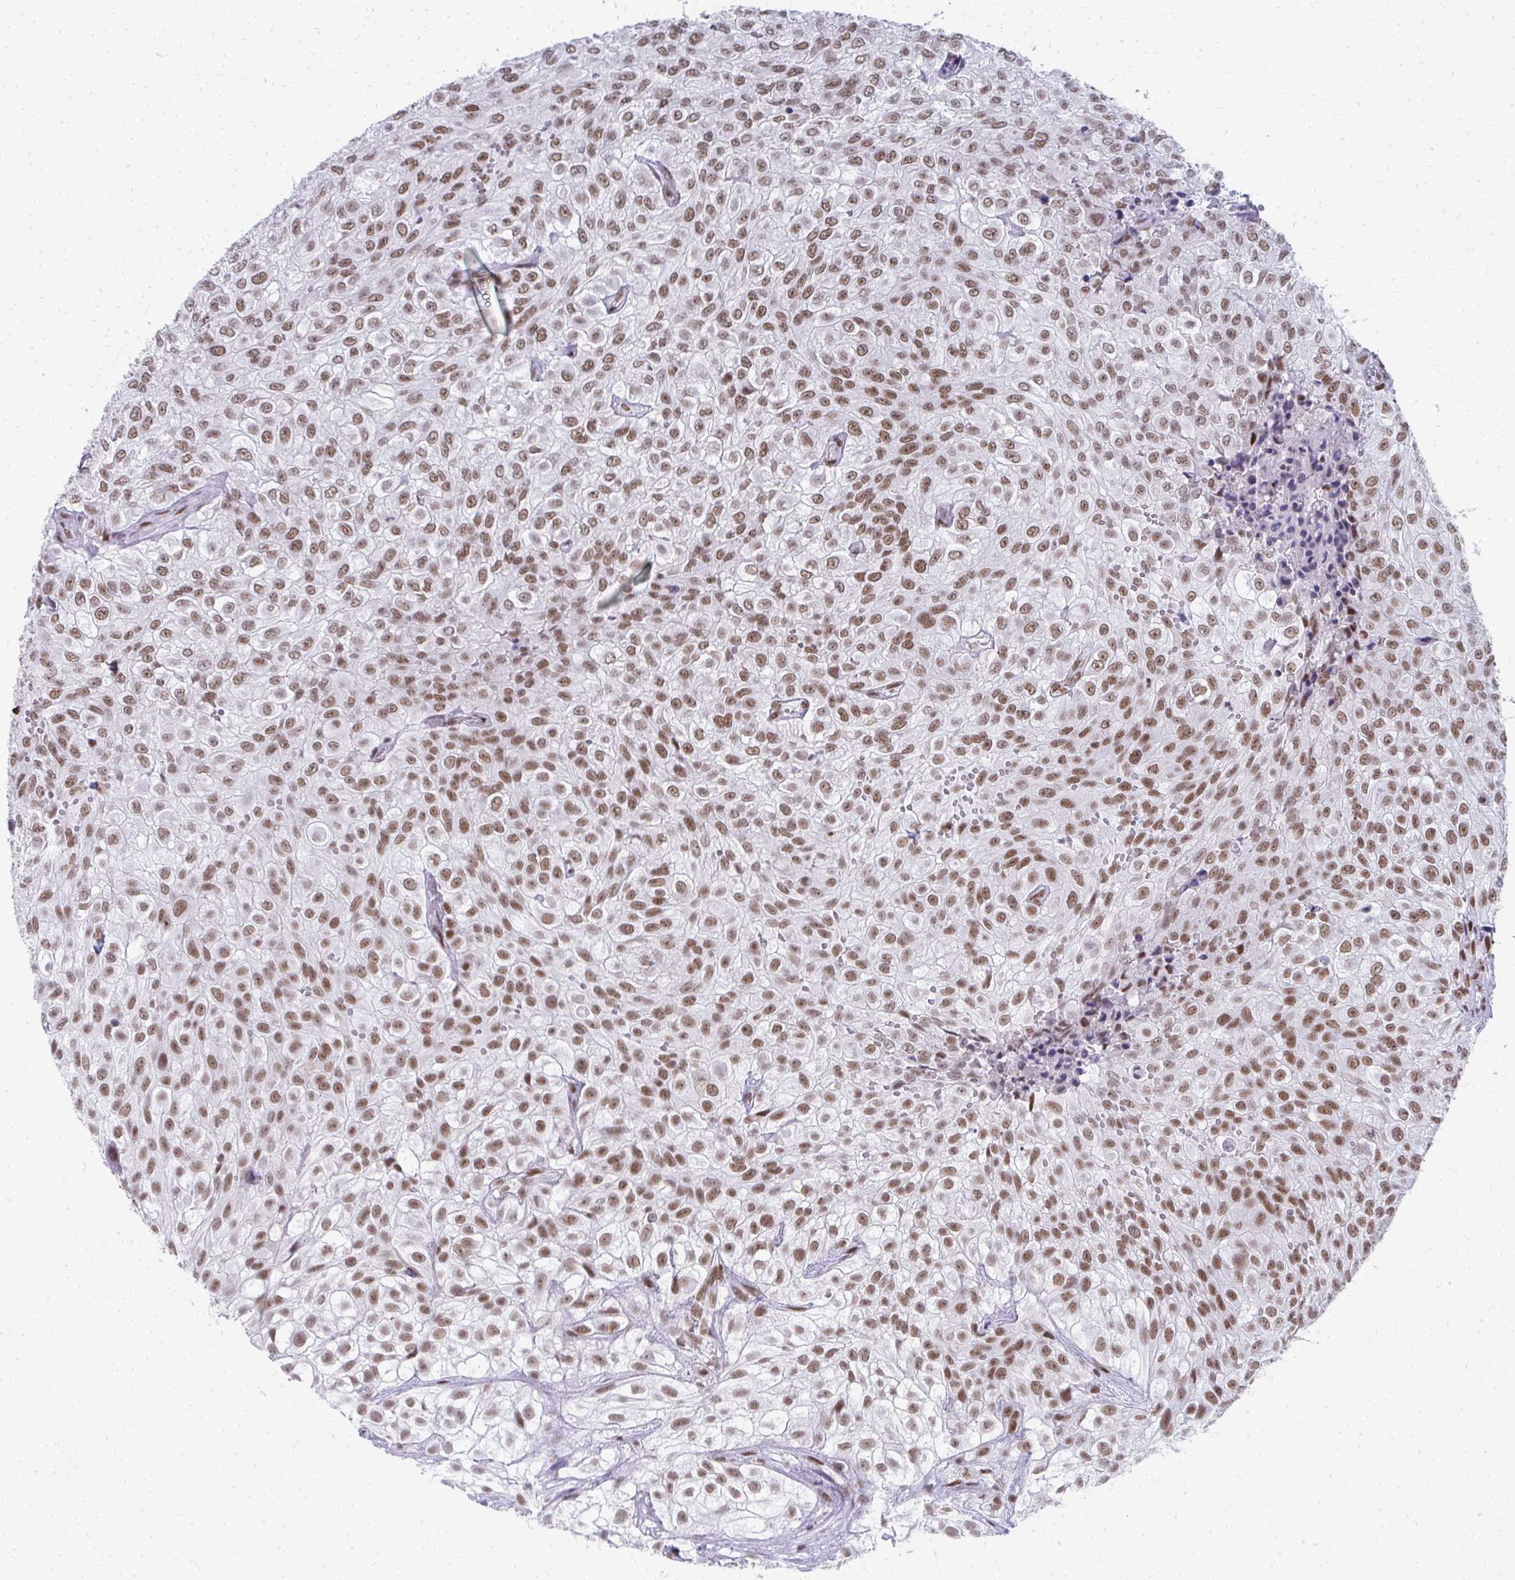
{"staining": {"intensity": "moderate", "quantity": ">75%", "location": "nuclear"}, "tissue": "urothelial cancer", "cell_type": "Tumor cells", "image_type": "cancer", "snomed": [{"axis": "morphology", "description": "Urothelial carcinoma, High grade"}, {"axis": "topography", "description": "Urinary bladder"}], "caption": "Urothelial carcinoma (high-grade) tissue reveals moderate nuclear staining in about >75% of tumor cells, visualized by immunohistochemistry.", "gene": "CREBBP", "patient": {"sex": "male", "age": 56}}